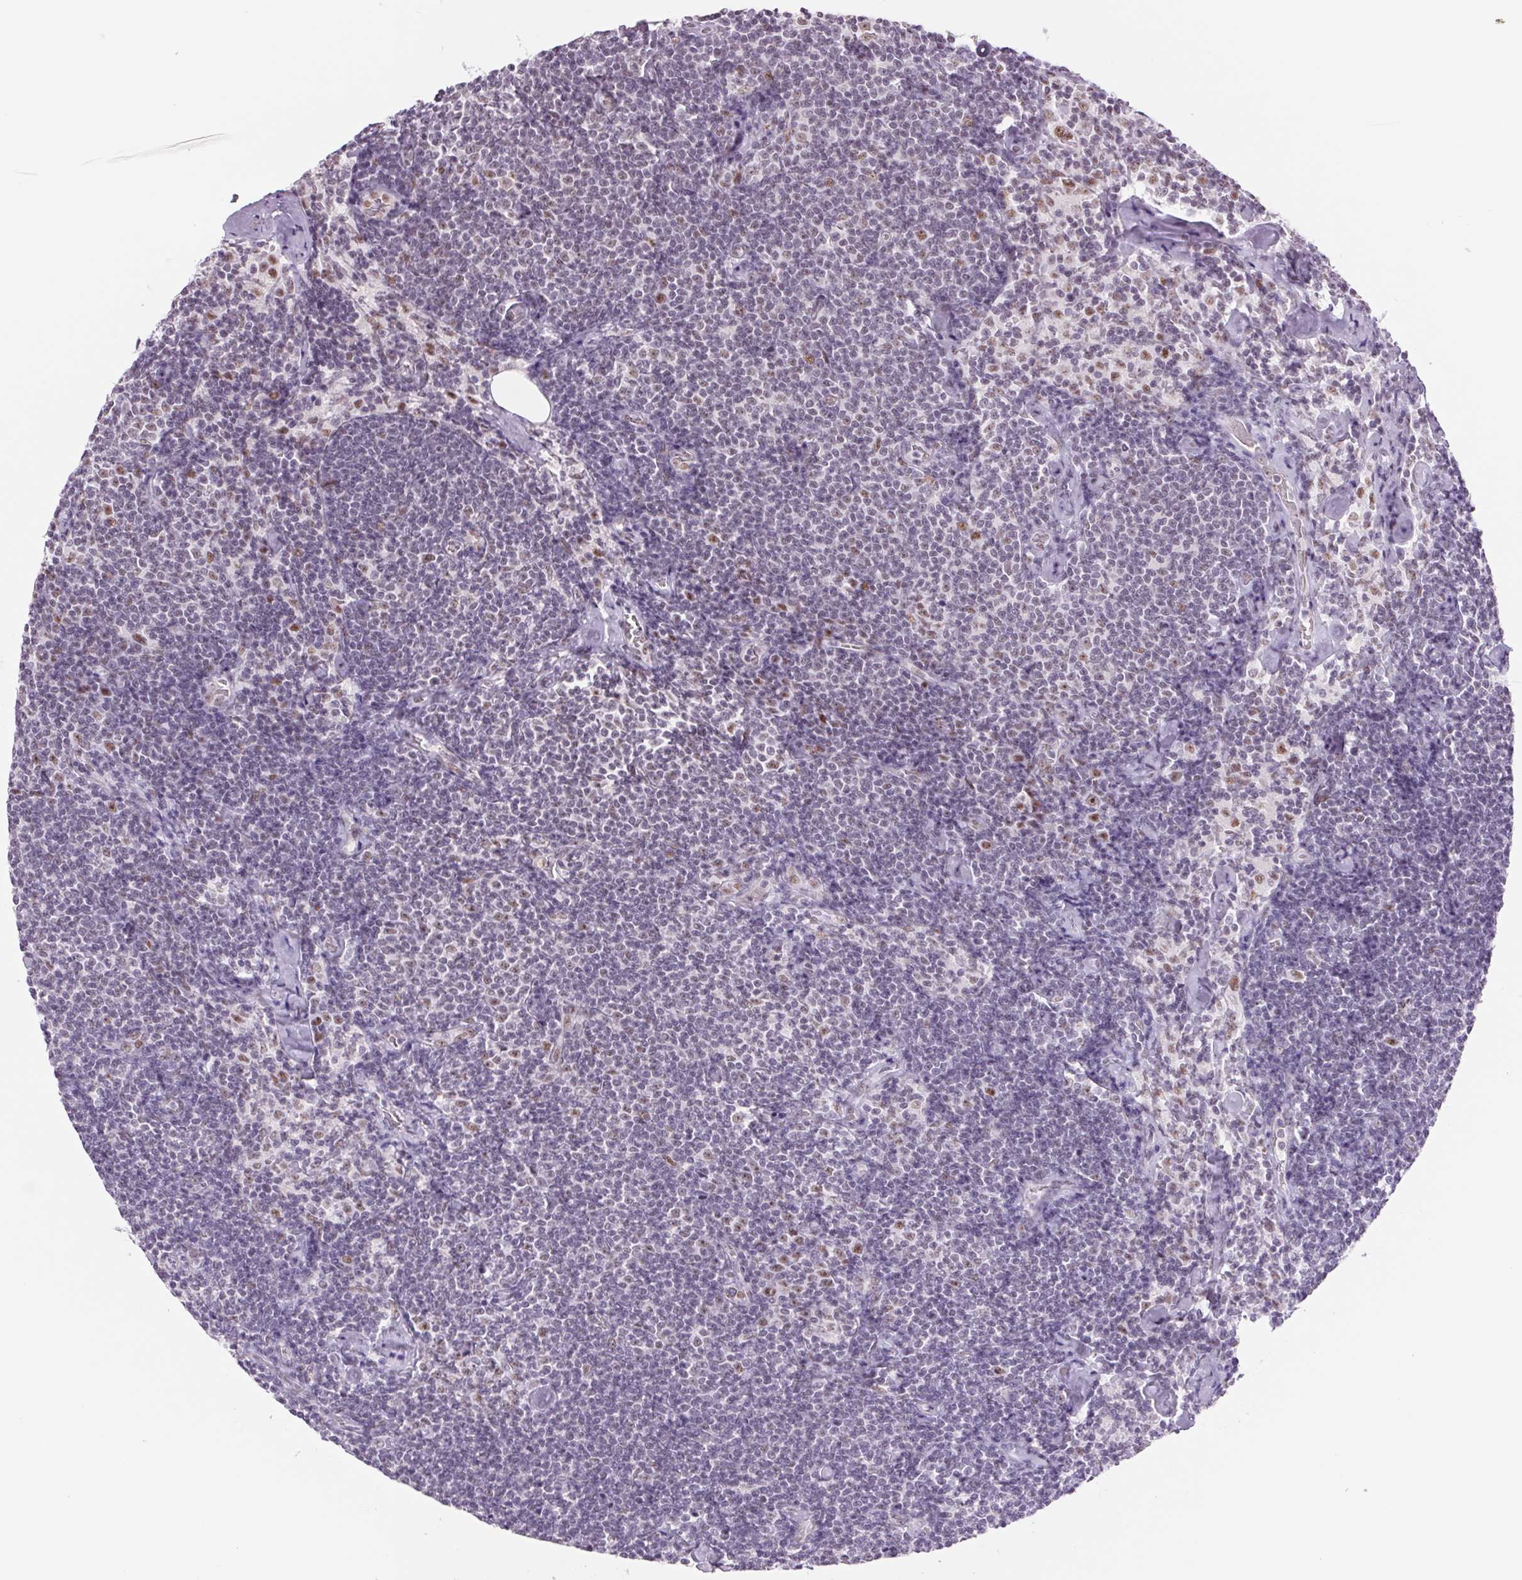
{"staining": {"intensity": "moderate", "quantity": "<25%", "location": "nuclear"}, "tissue": "lymphoma", "cell_type": "Tumor cells", "image_type": "cancer", "snomed": [{"axis": "morphology", "description": "Malignant lymphoma, non-Hodgkin's type, Low grade"}, {"axis": "topography", "description": "Lymph node"}], "caption": "Immunohistochemical staining of human low-grade malignant lymphoma, non-Hodgkin's type reveals moderate nuclear protein expression in approximately <25% of tumor cells.", "gene": "ZC3H14", "patient": {"sex": "male", "age": 81}}